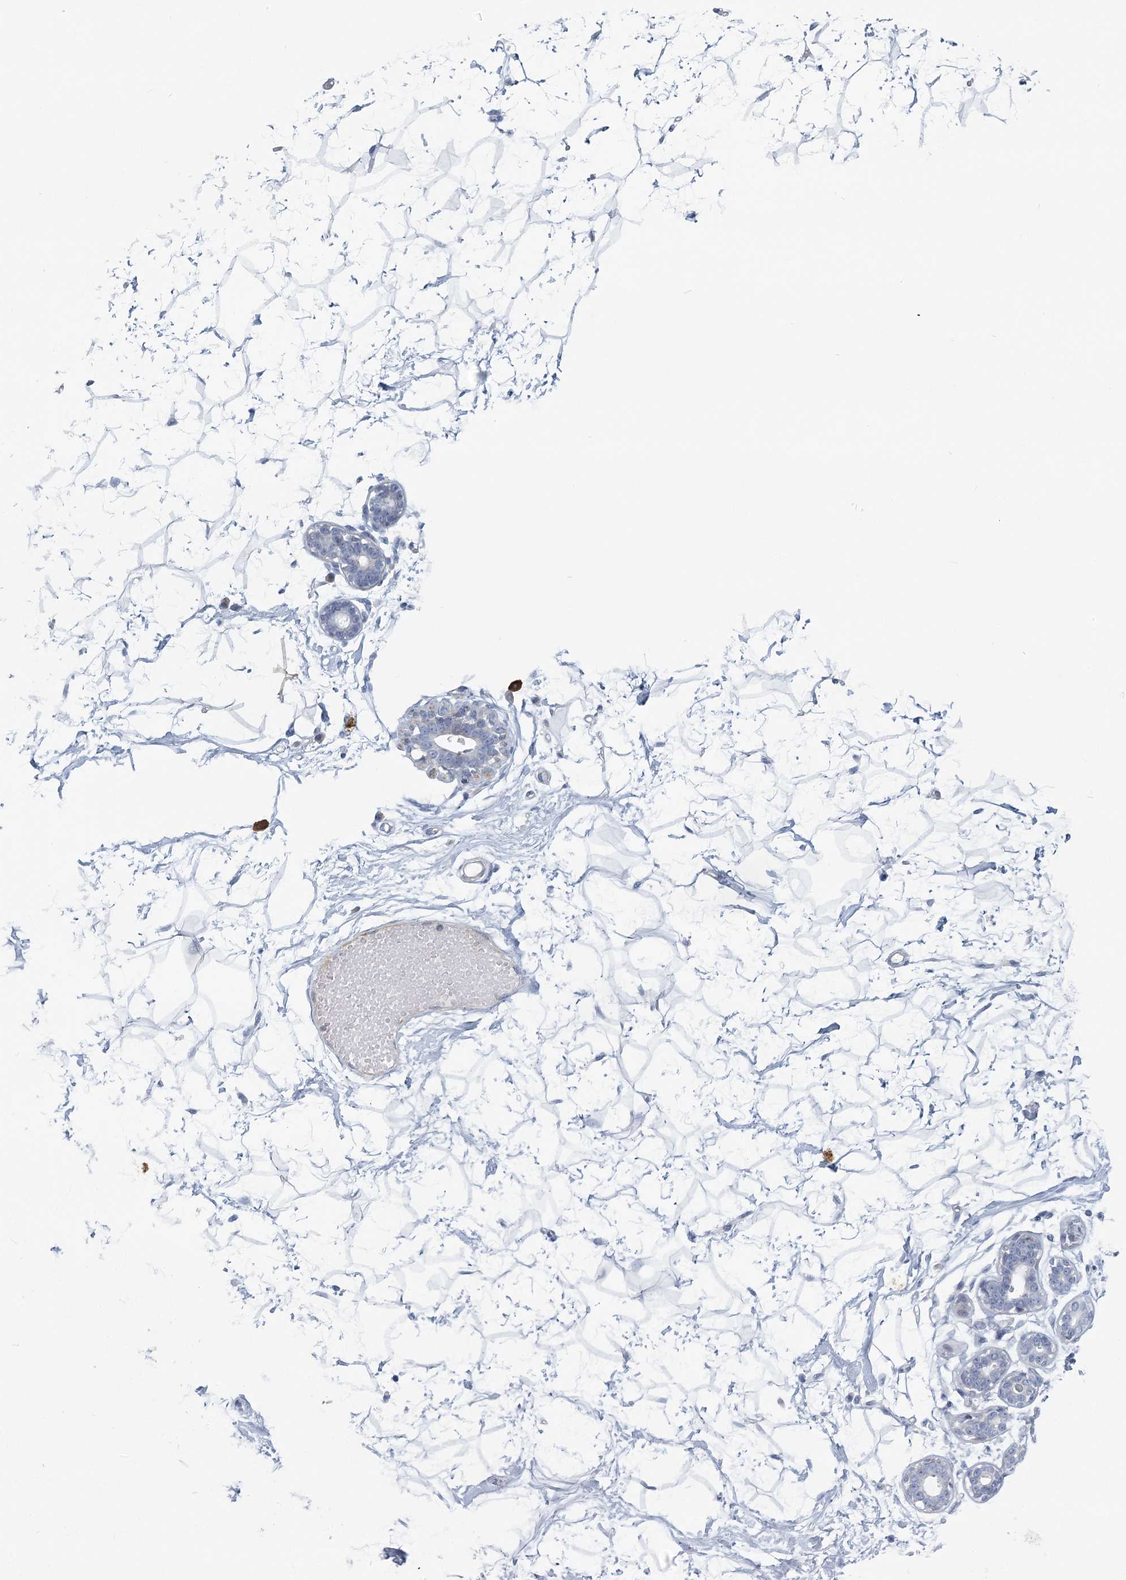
{"staining": {"intensity": "negative", "quantity": "none", "location": "none"}, "tissue": "breast", "cell_type": "Adipocytes", "image_type": "normal", "snomed": [{"axis": "morphology", "description": "Normal tissue, NOS"}, {"axis": "morphology", "description": "Adenoma, NOS"}, {"axis": "topography", "description": "Breast"}], "caption": "This is an immunohistochemistry (IHC) image of benign breast. There is no positivity in adipocytes.", "gene": "USP11", "patient": {"sex": "female", "age": 23}}